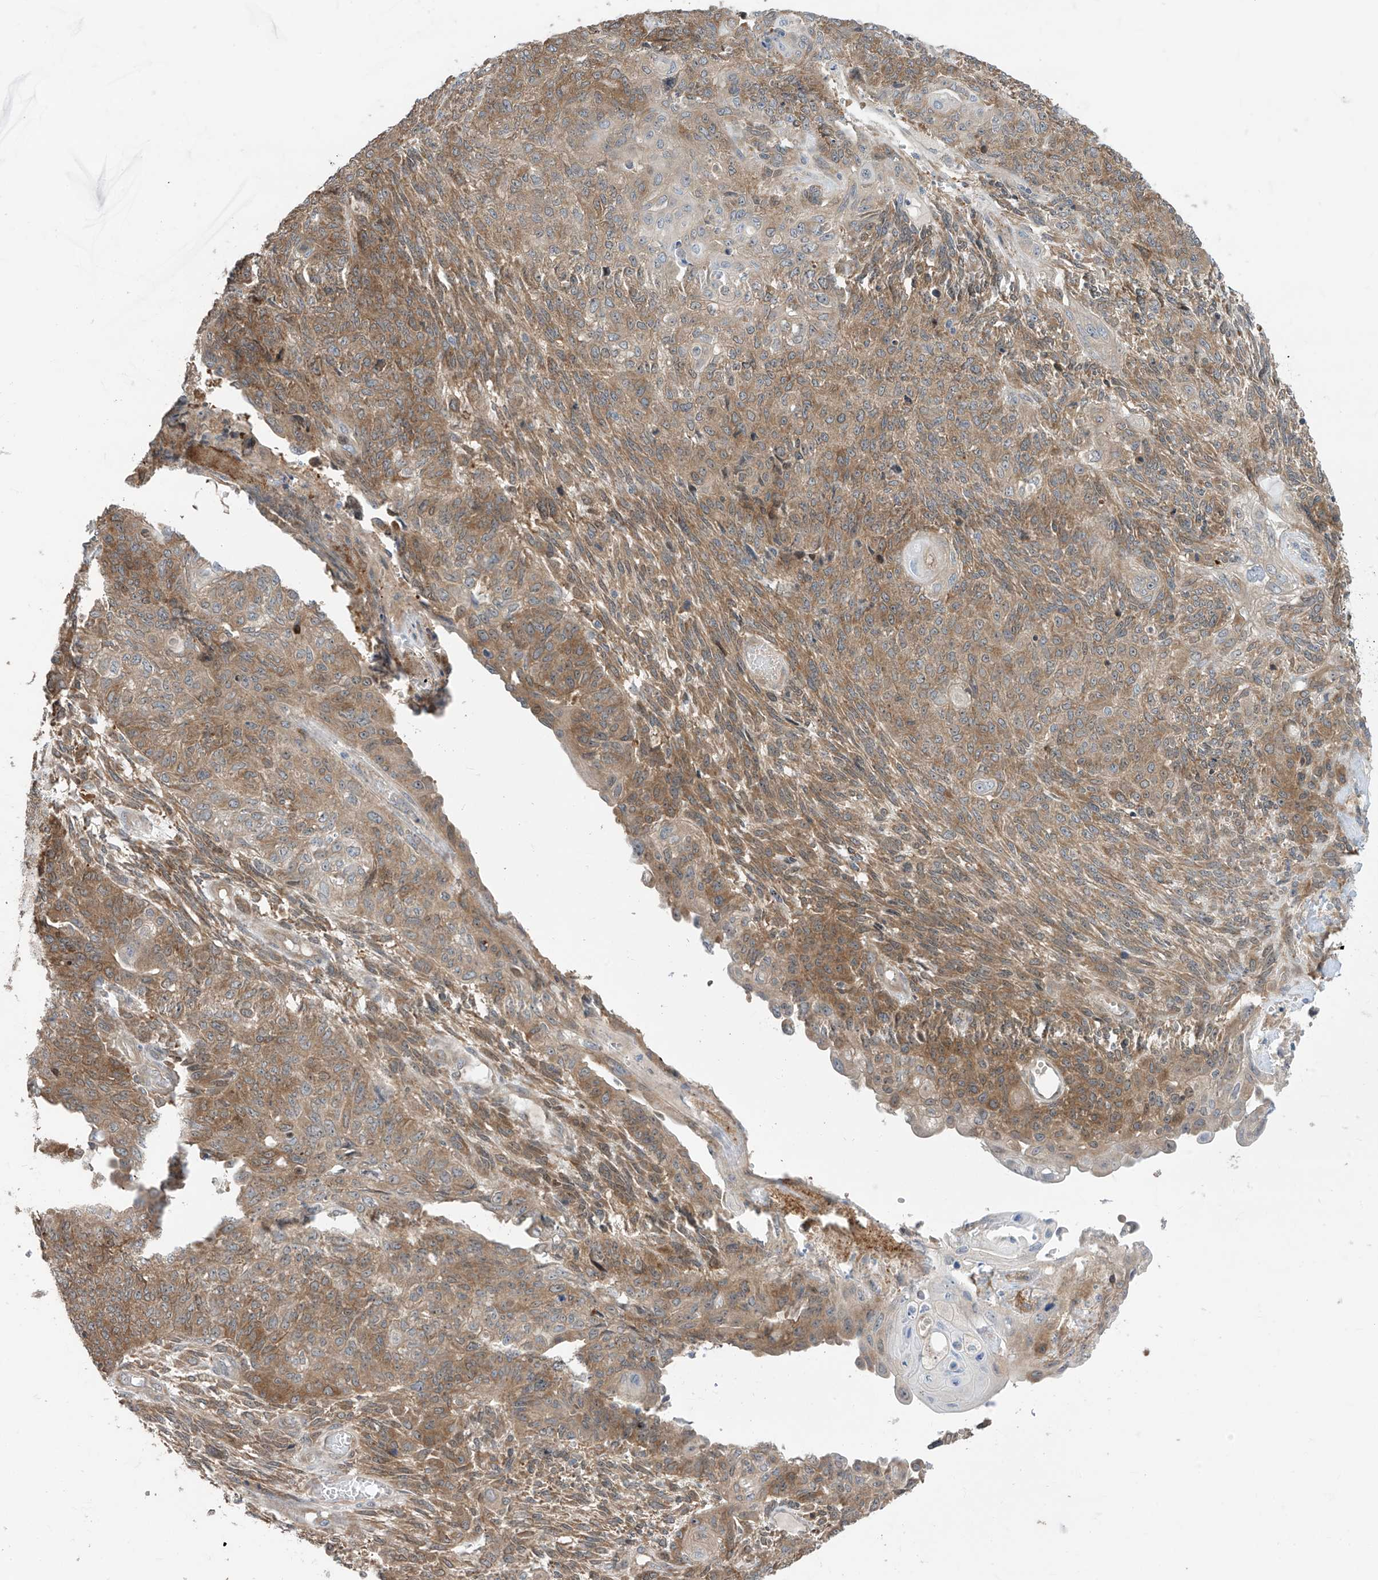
{"staining": {"intensity": "moderate", "quantity": ">75%", "location": "cytoplasmic/membranous"}, "tissue": "endometrial cancer", "cell_type": "Tumor cells", "image_type": "cancer", "snomed": [{"axis": "morphology", "description": "Adenocarcinoma, NOS"}, {"axis": "topography", "description": "Endometrium"}], "caption": "Human endometrial cancer (adenocarcinoma) stained with a brown dye exhibits moderate cytoplasmic/membranous positive staining in about >75% of tumor cells.", "gene": "TTC38", "patient": {"sex": "female", "age": 32}}